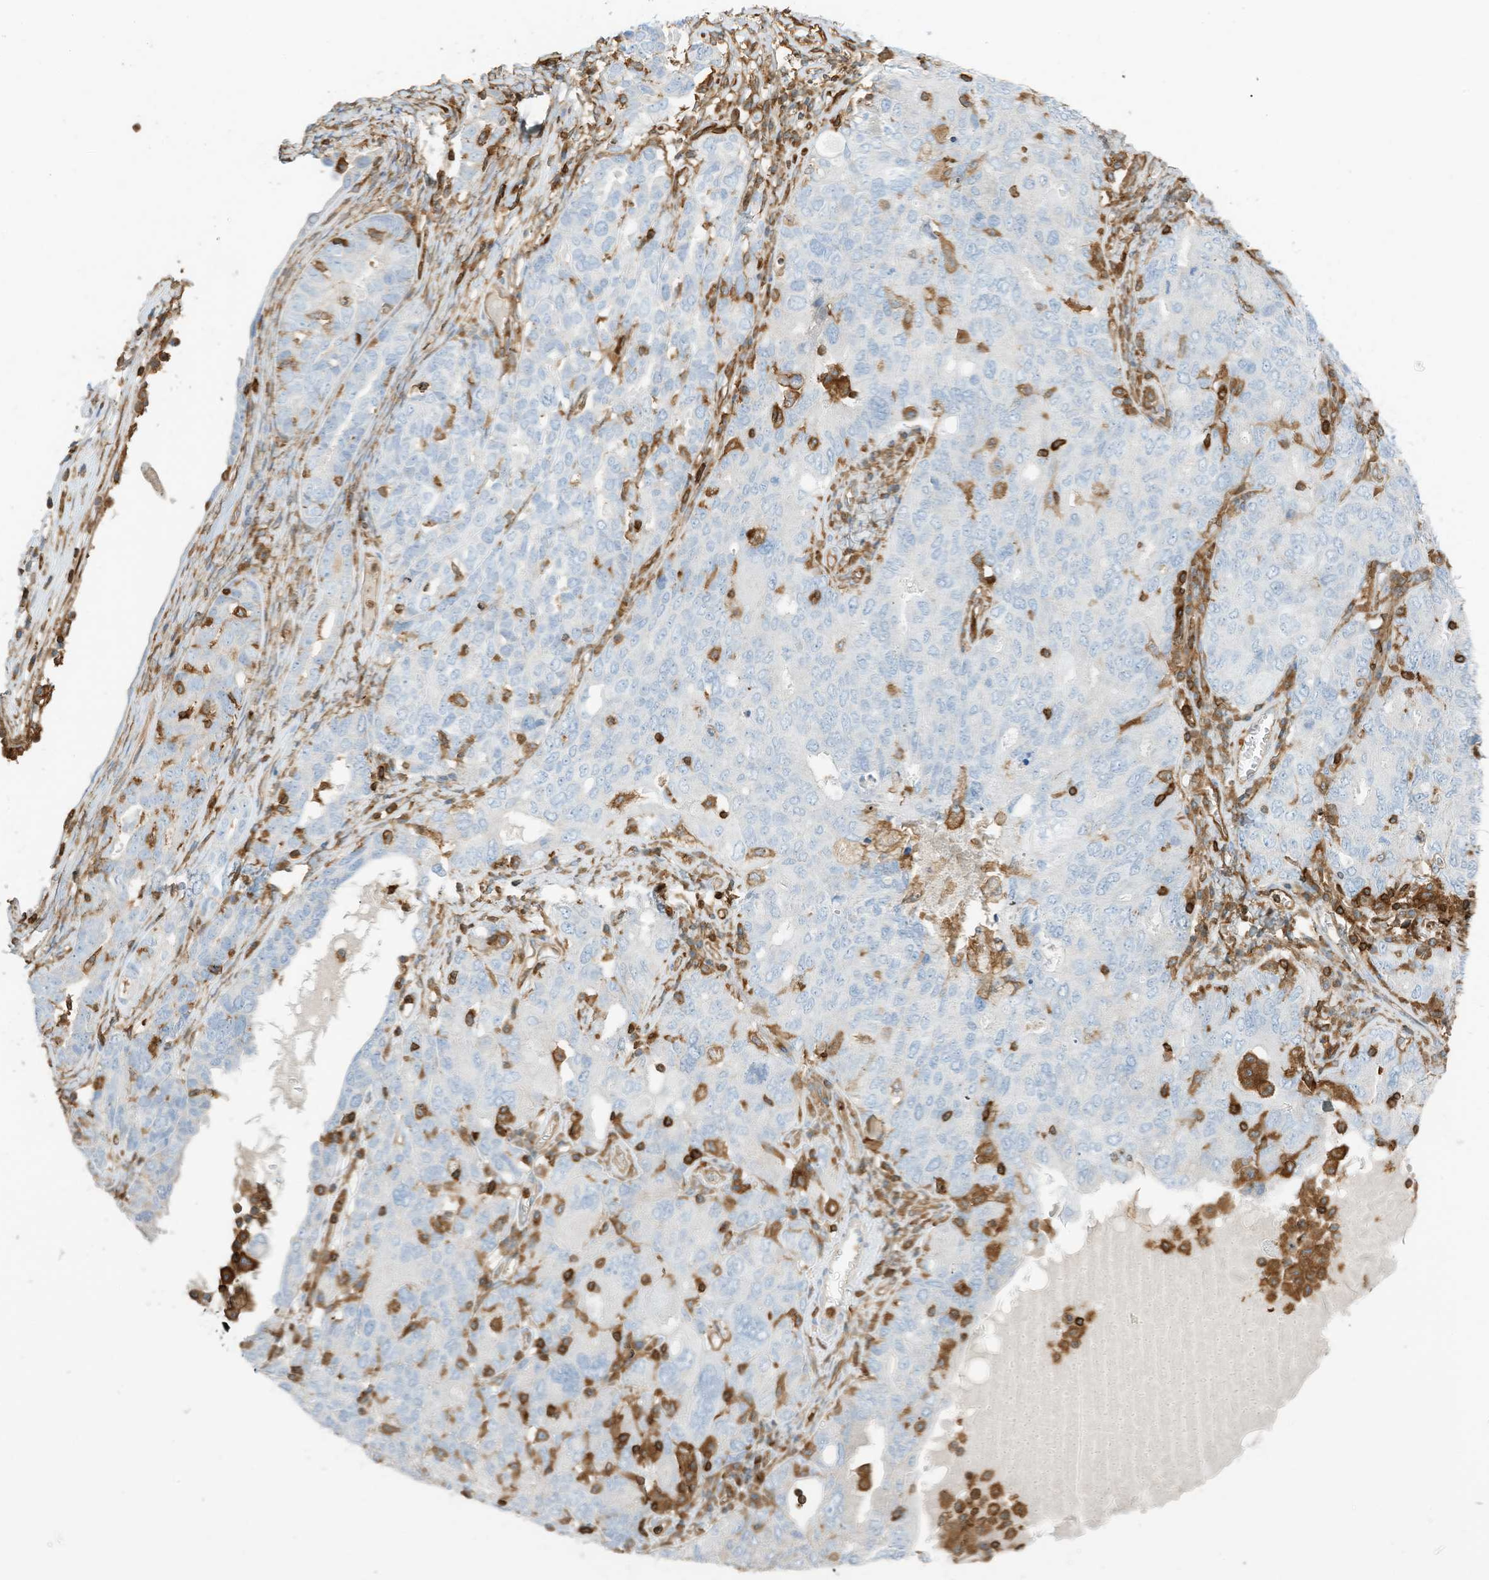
{"staining": {"intensity": "negative", "quantity": "none", "location": "none"}, "tissue": "ovarian cancer", "cell_type": "Tumor cells", "image_type": "cancer", "snomed": [{"axis": "morphology", "description": "Carcinoma, endometroid"}, {"axis": "topography", "description": "Ovary"}], "caption": "DAB immunohistochemical staining of human ovarian endometroid carcinoma reveals no significant staining in tumor cells.", "gene": "ARHGAP25", "patient": {"sex": "female", "age": 62}}